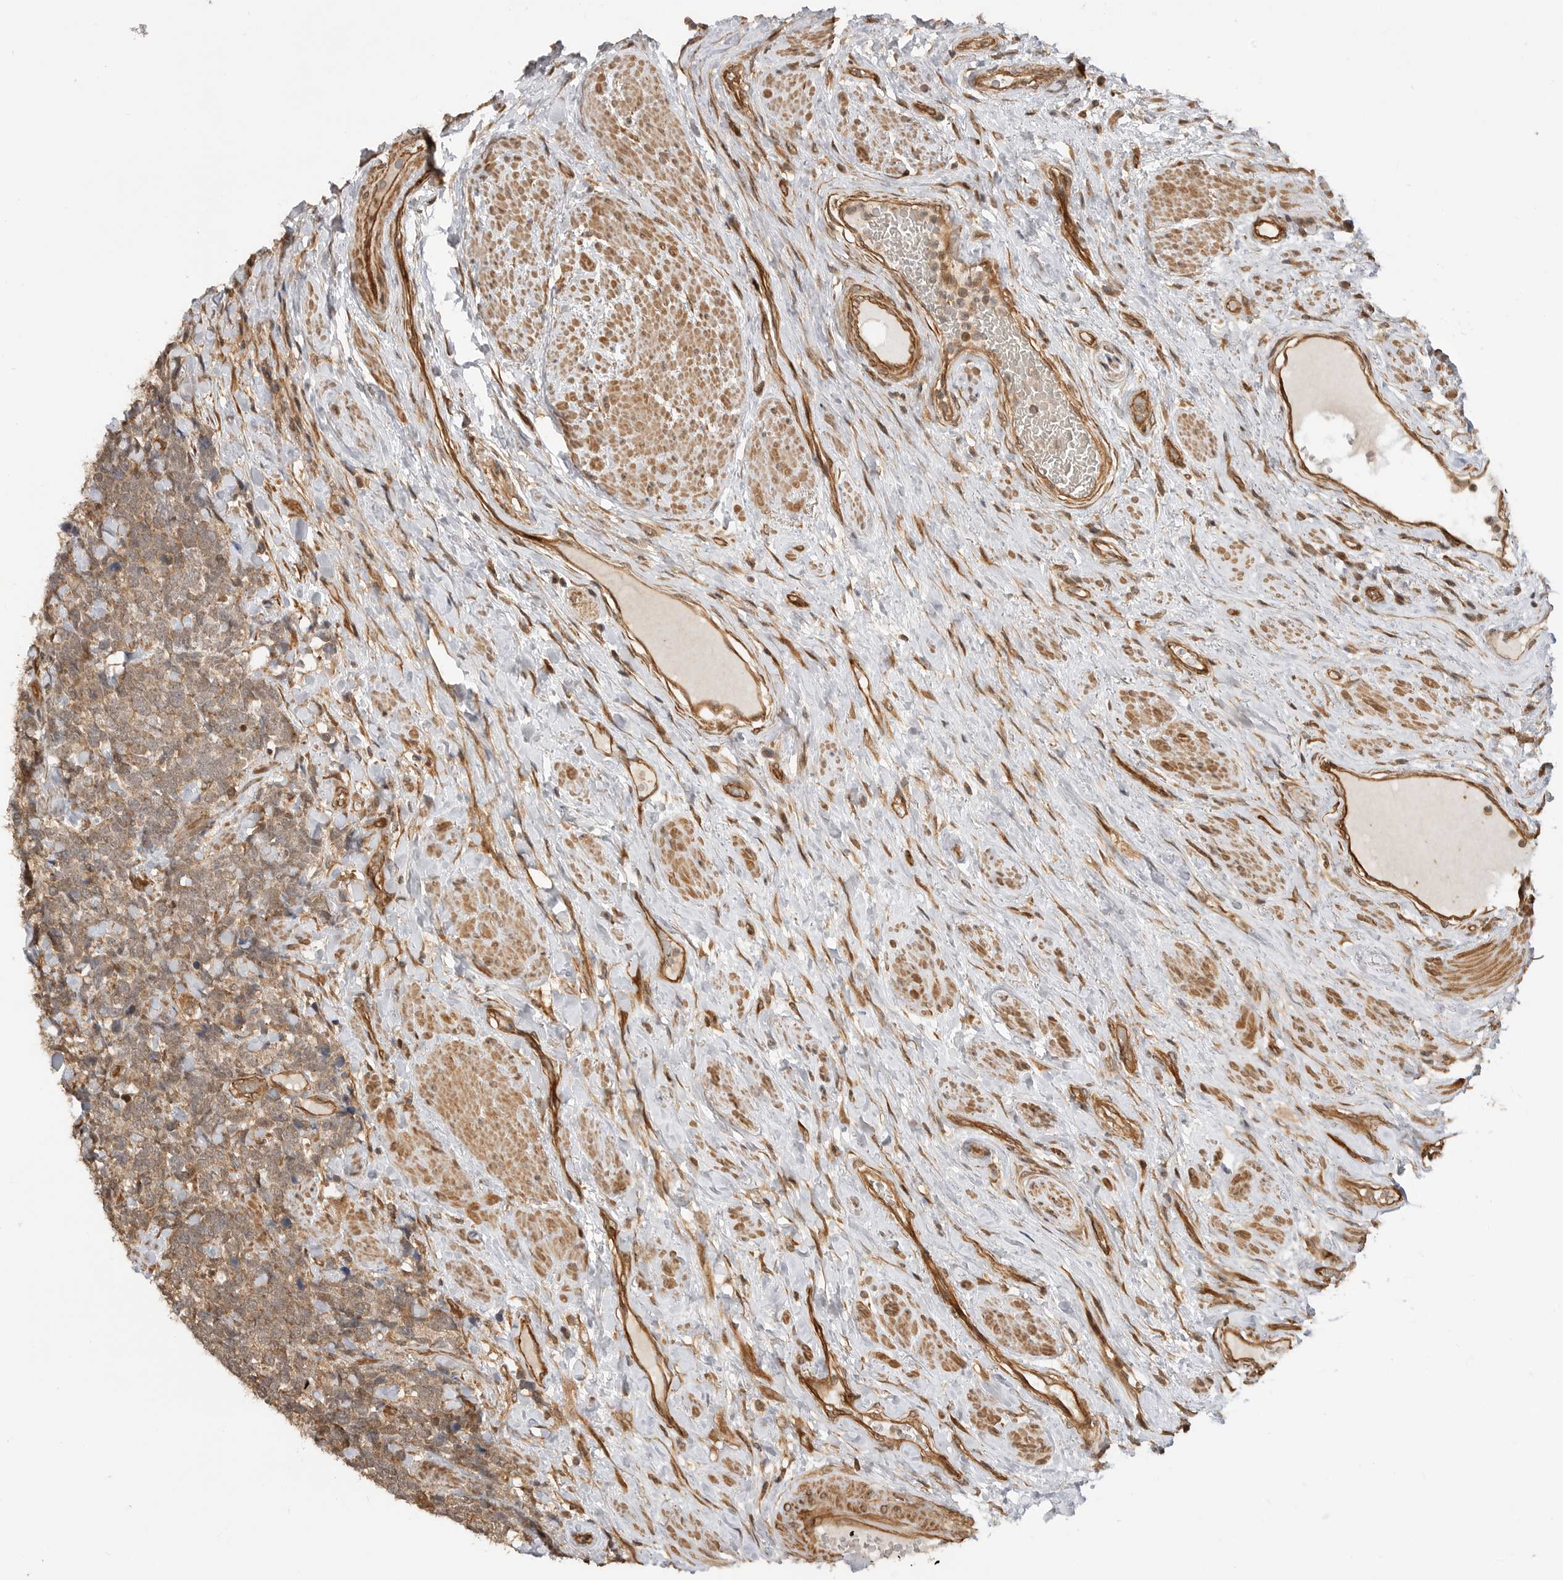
{"staining": {"intensity": "moderate", "quantity": ">75%", "location": "cytoplasmic/membranous"}, "tissue": "urothelial cancer", "cell_type": "Tumor cells", "image_type": "cancer", "snomed": [{"axis": "morphology", "description": "Urothelial carcinoma, High grade"}, {"axis": "topography", "description": "Urinary bladder"}], "caption": "High-grade urothelial carcinoma stained with a brown dye shows moderate cytoplasmic/membranous positive staining in about >75% of tumor cells.", "gene": "ADPRS", "patient": {"sex": "female", "age": 82}}